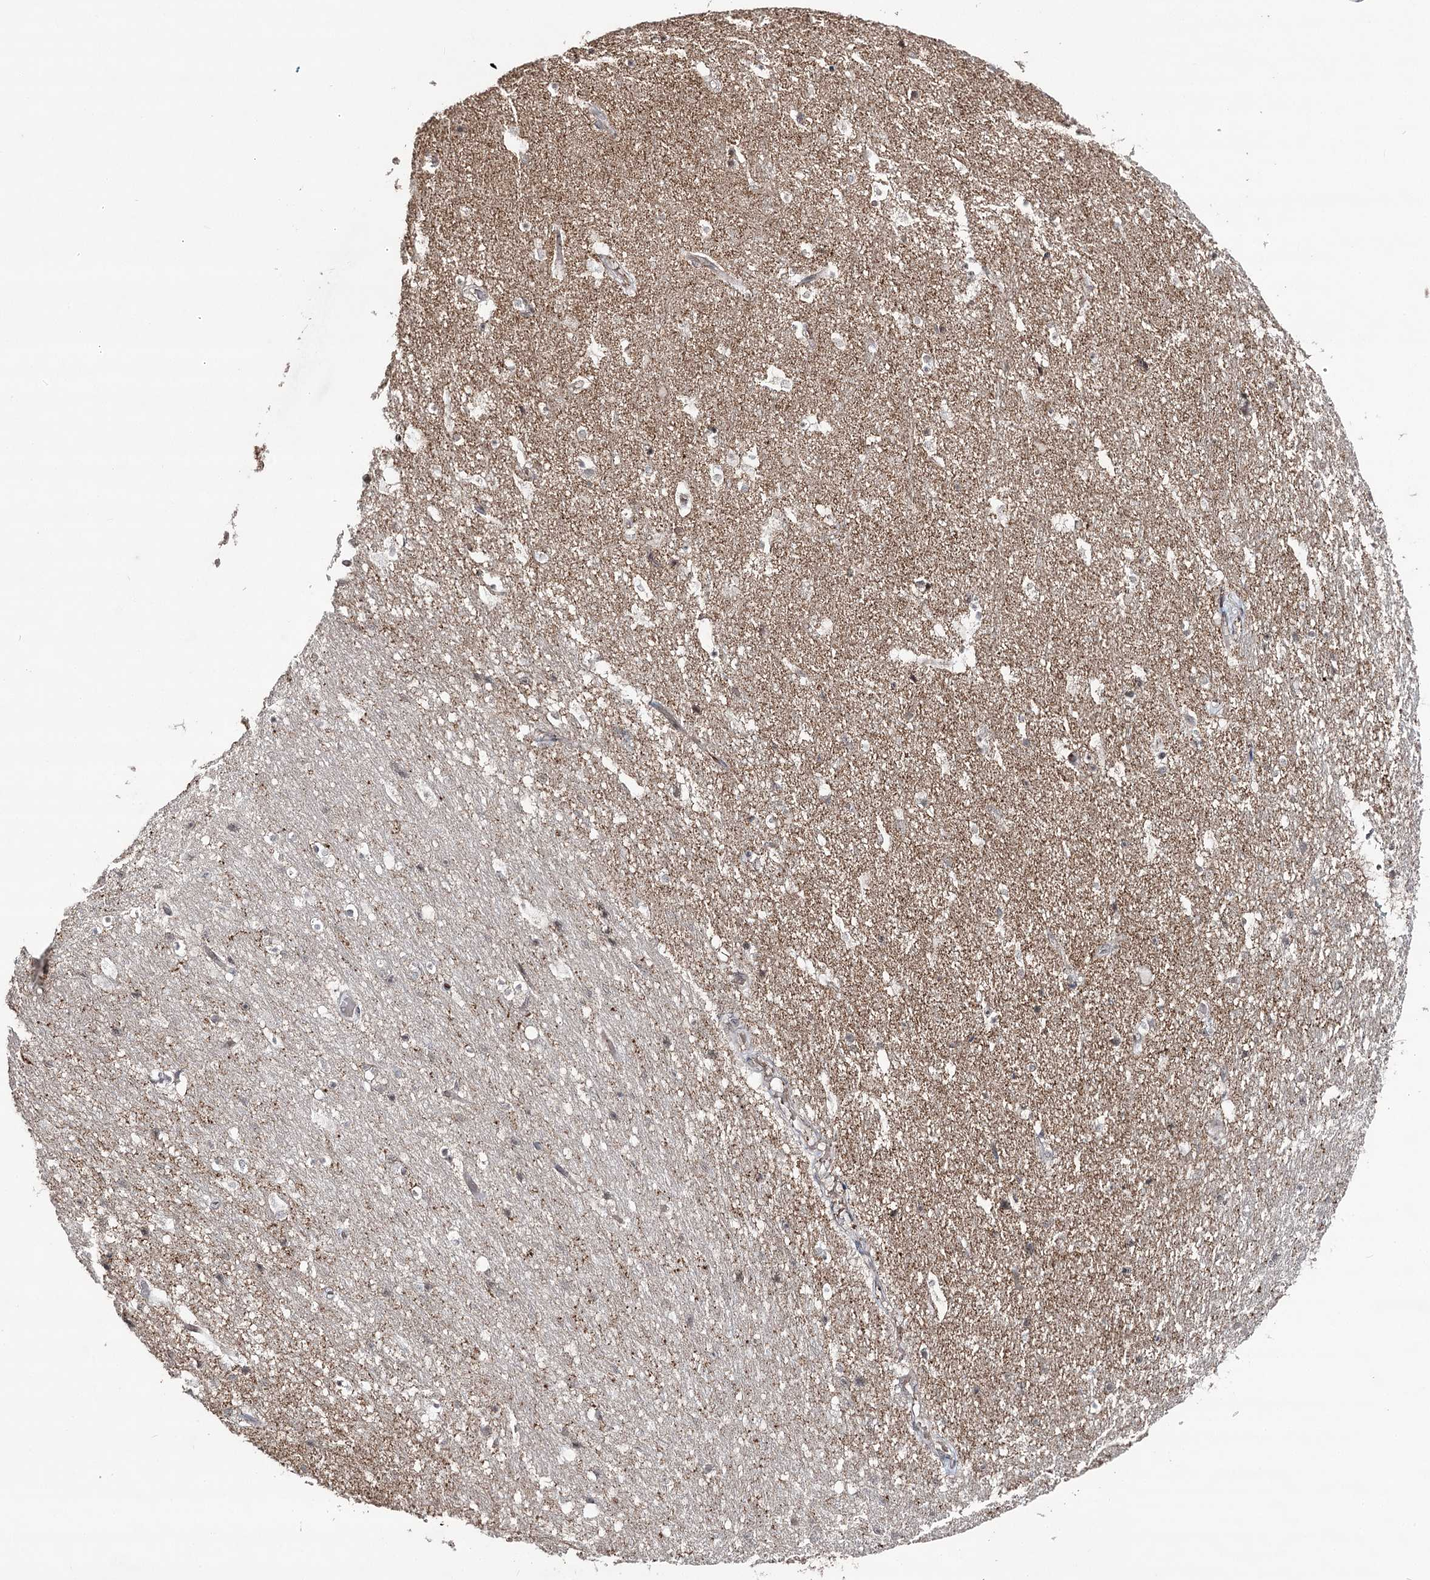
{"staining": {"intensity": "weak", "quantity": "25%-75%", "location": "cytoplasmic/membranous"}, "tissue": "hippocampus", "cell_type": "Glial cells", "image_type": "normal", "snomed": [{"axis": "morphology", "description": "Normal tissue, NOS"}, {"axis": "topography", "description": "Hippocampus"}], "caption": "High-power microscopy captured an IHC histopathology image of normal hippocampus, revealing weak cytoplasmic/membranous expression in about 25%-75% of glial cells.", "gene": "SYNGR3", "patient": {"sex": "female", "age": 52}}